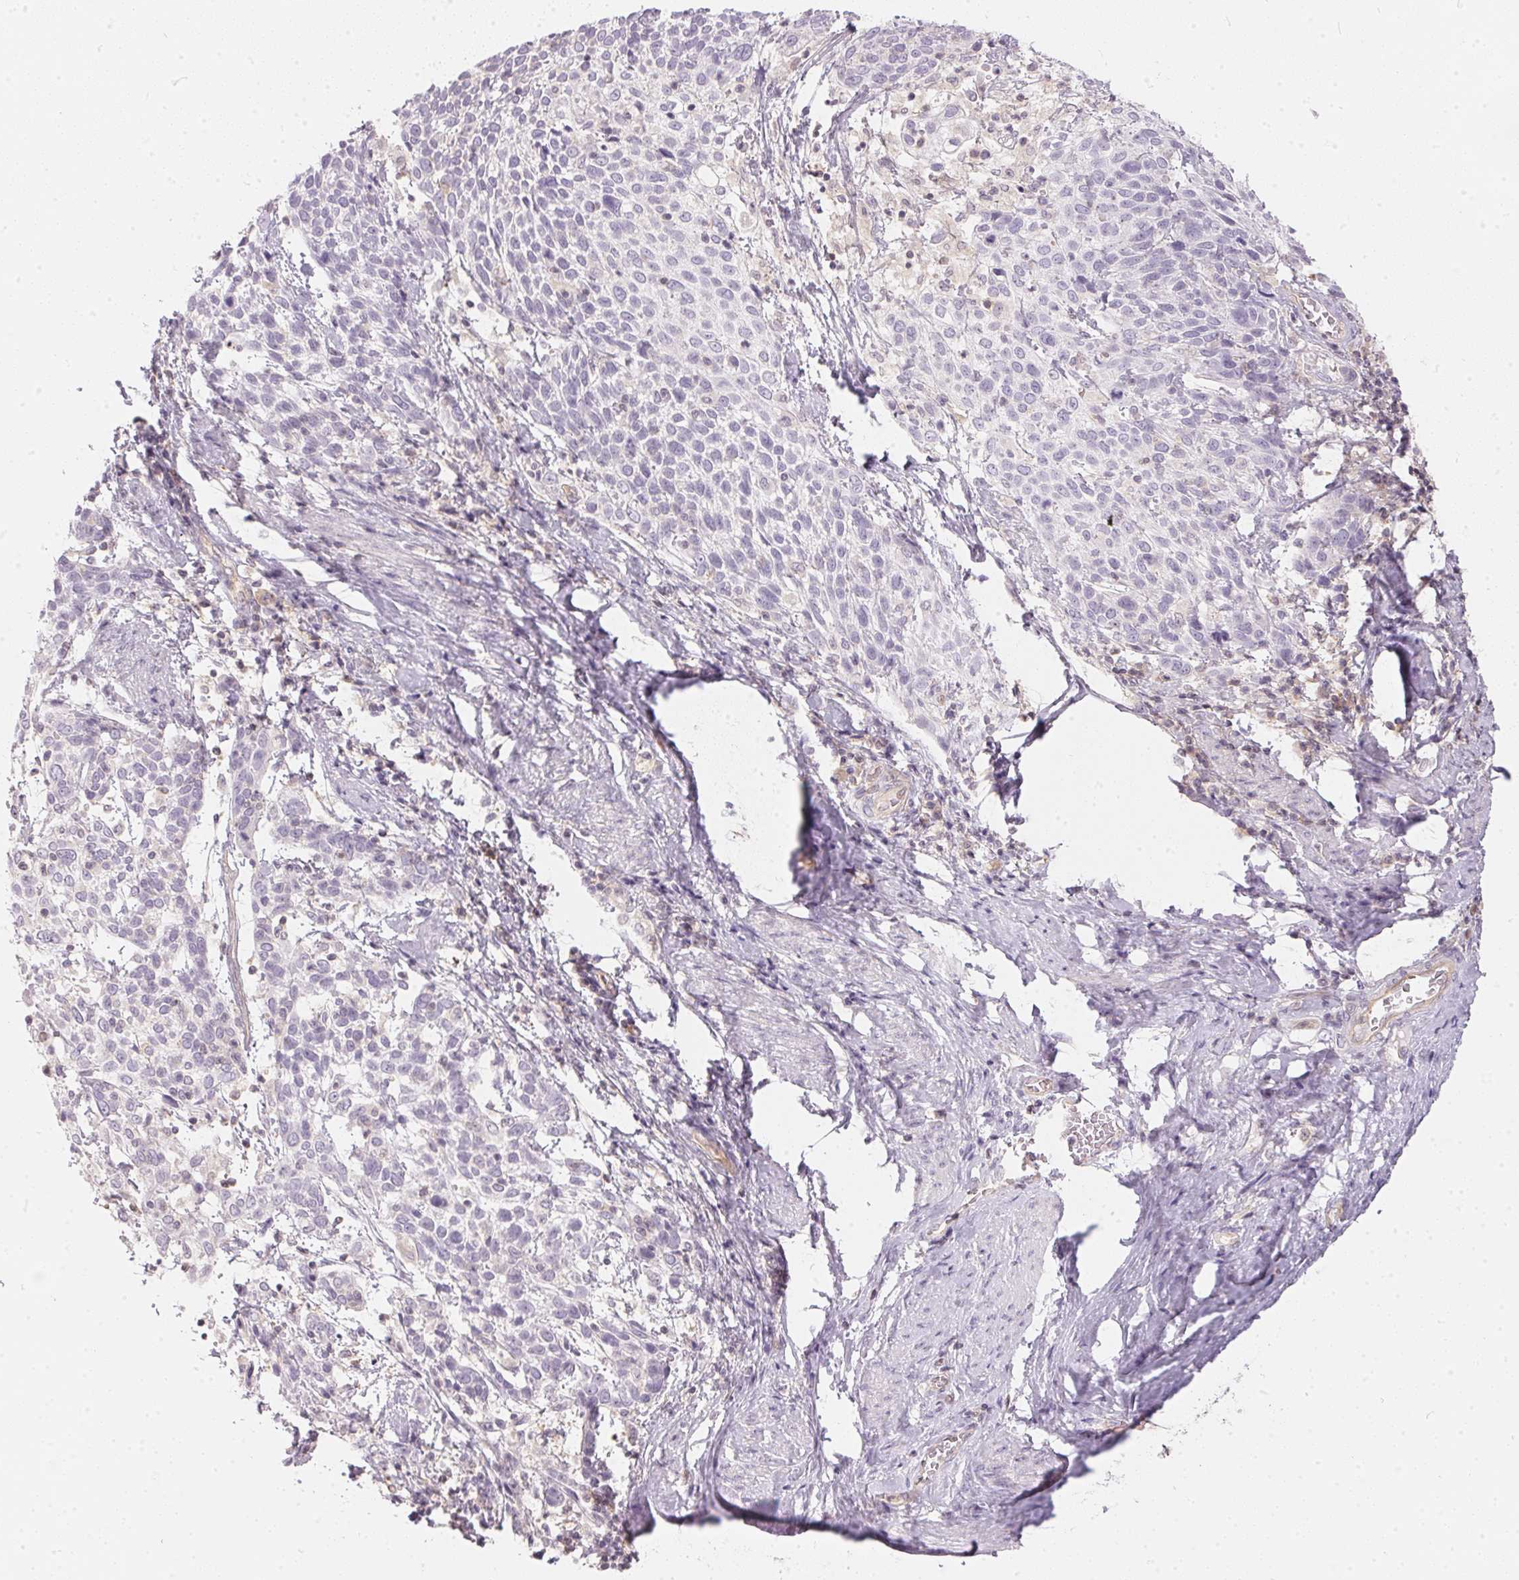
{"staining": {"intensity": "negative", "quantity": "none", "location": "none"}, "tissue": "cervical cancer", "cell_type": "Tumor cells", "image_type": "cancer", "snomed": [{"axis": "morphology", "description": "Squamous cell carcinoma, NOS"}, {"axis": "topography", "description": "Cervix"}], "caption": "The image displays no significant positivity in tumor cells of cervical squamous cell carcinoma.", "gene": "BLMH", "patient": {"sex": "female", "age": 61}}